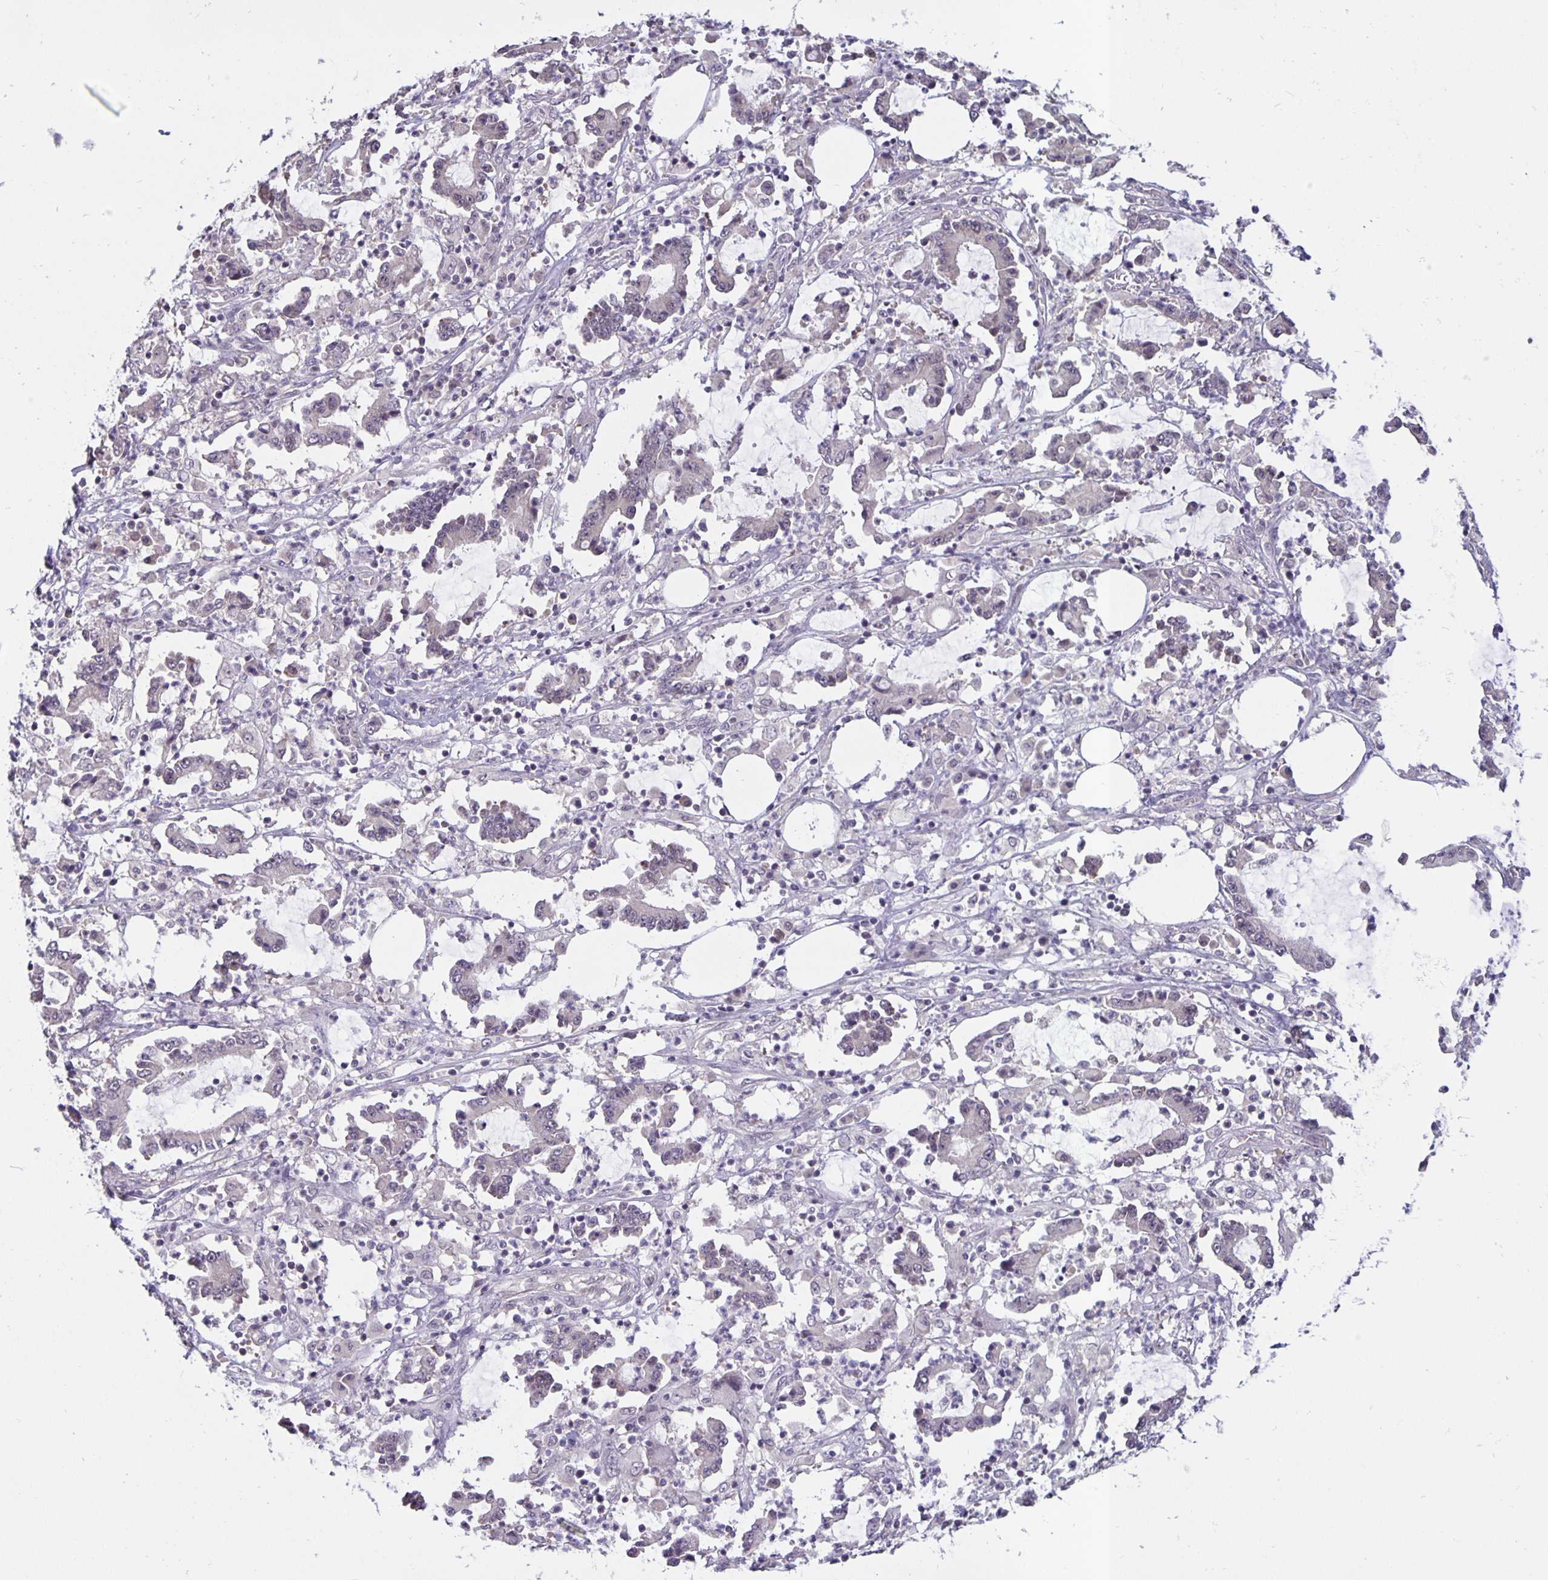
{"staining": {"intensity": "negative", "quantity": "none", "location": "none"}, "tissue": "stomach cancer", "cell_type": "Tumor cells", "image_type": "cancer", "snomed": [{"axis": "morphology", "description": "Adenocarcinoma, NOS"}, {"axis": "topography", "description": "Stomach, upper"}], "caption": "This is an IHC histopathology image of stomach cancer (adenocarcinoma). There is no positivity in tumor cells.", "gene": "ARVCF", "patient": {"sex": "male", "age": 68}}